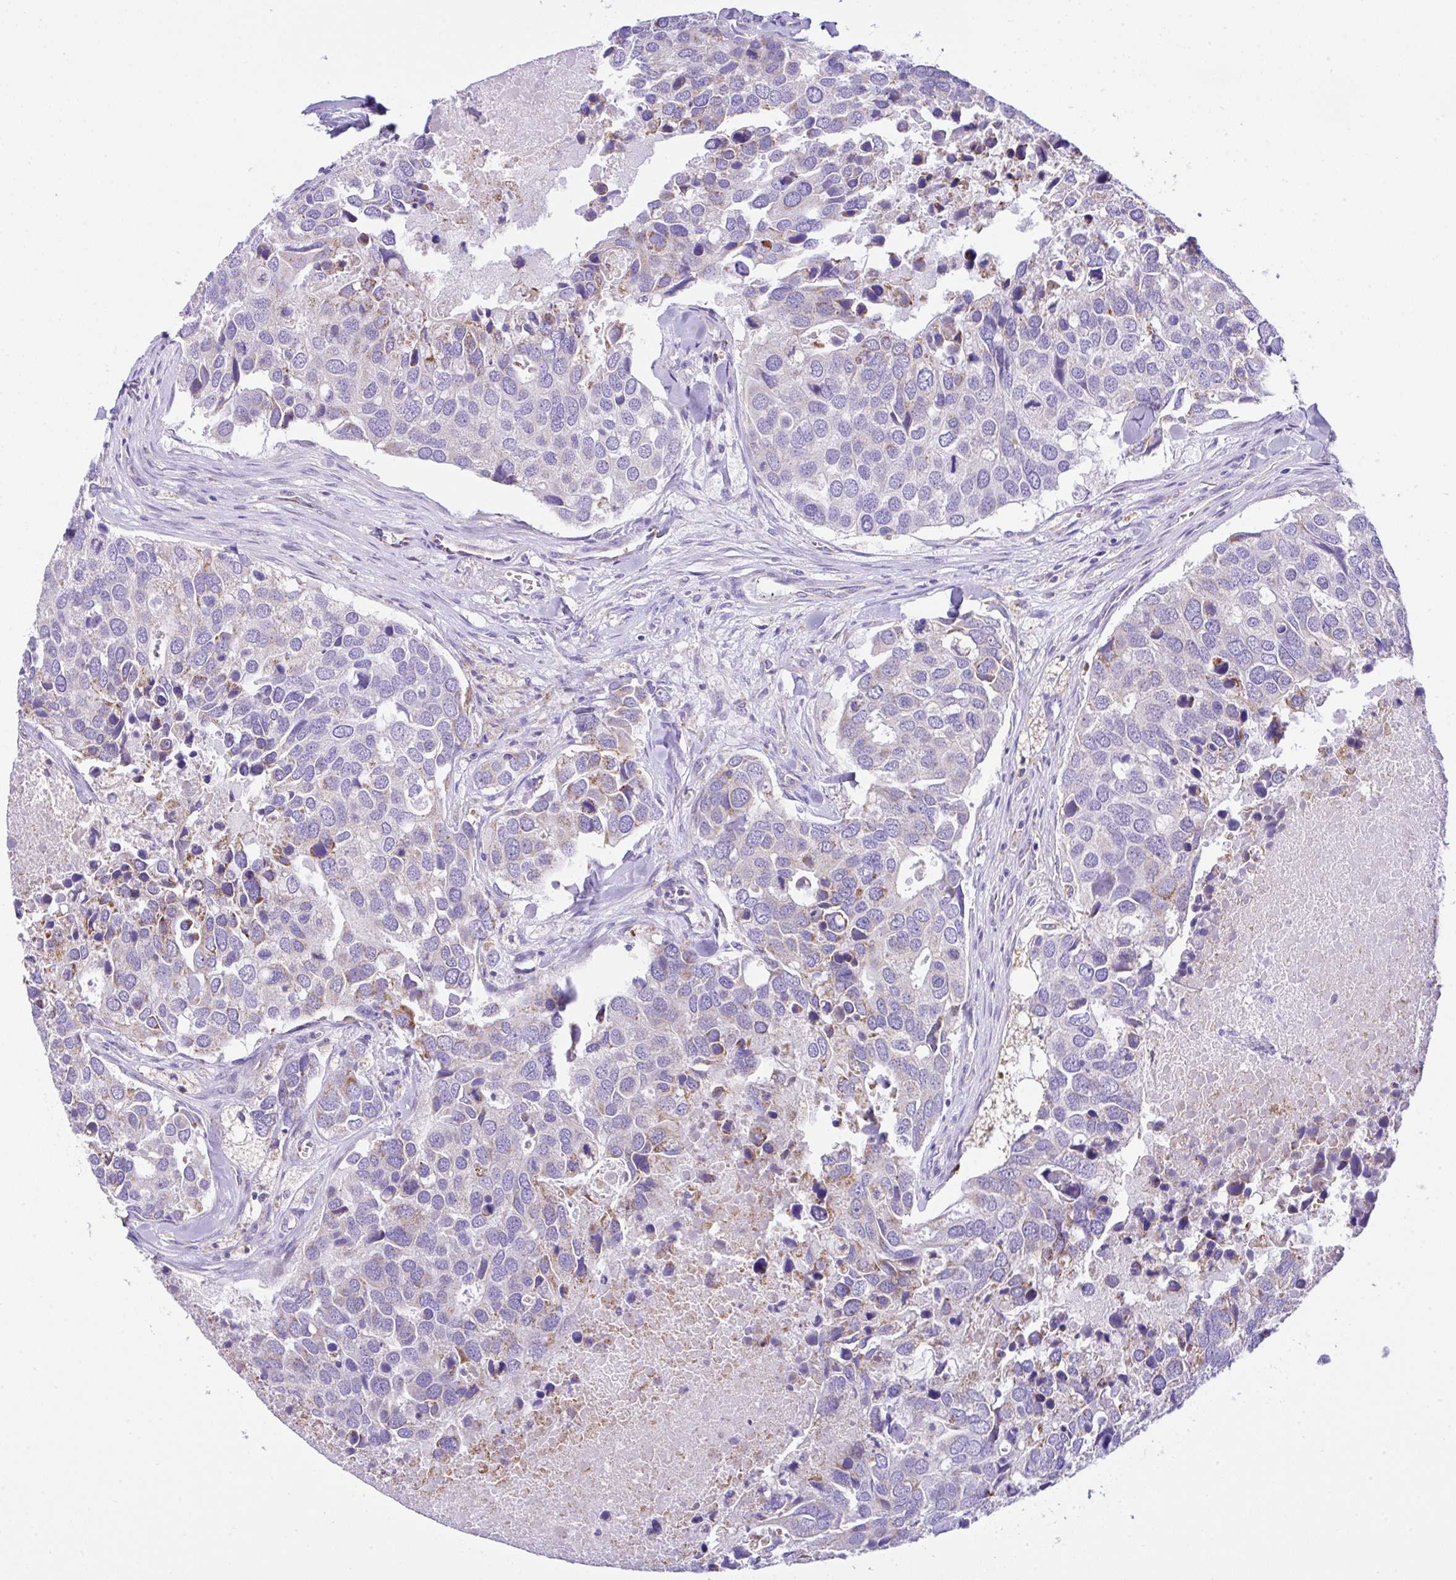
{"staining": {"intensity": "moderate", "quantity": "<25%", "location": "cytoplasmic/membranous"}, "tissue": "breast cancer", "cell_type": "Tumor cells", "image_type": "cancer", "snomed": [{"axis": "morphology", "description": "Duct carcinoma"}, {"axis": "topography", "description": "Breast"}], "caption": "An image of breast infiltrating ductal carcinoma stained for a protein displays moderate cytoplasmic/membranous brown staining in tumor cells. The protein is stained brown, and the nuclei are stained in blue (DAB (3,3'-diaminobenzidine) IHC with brightfield microscopy, high magnification).", "gene": "SLC13A1", "patient": {"sex": "female", "age": 83}}